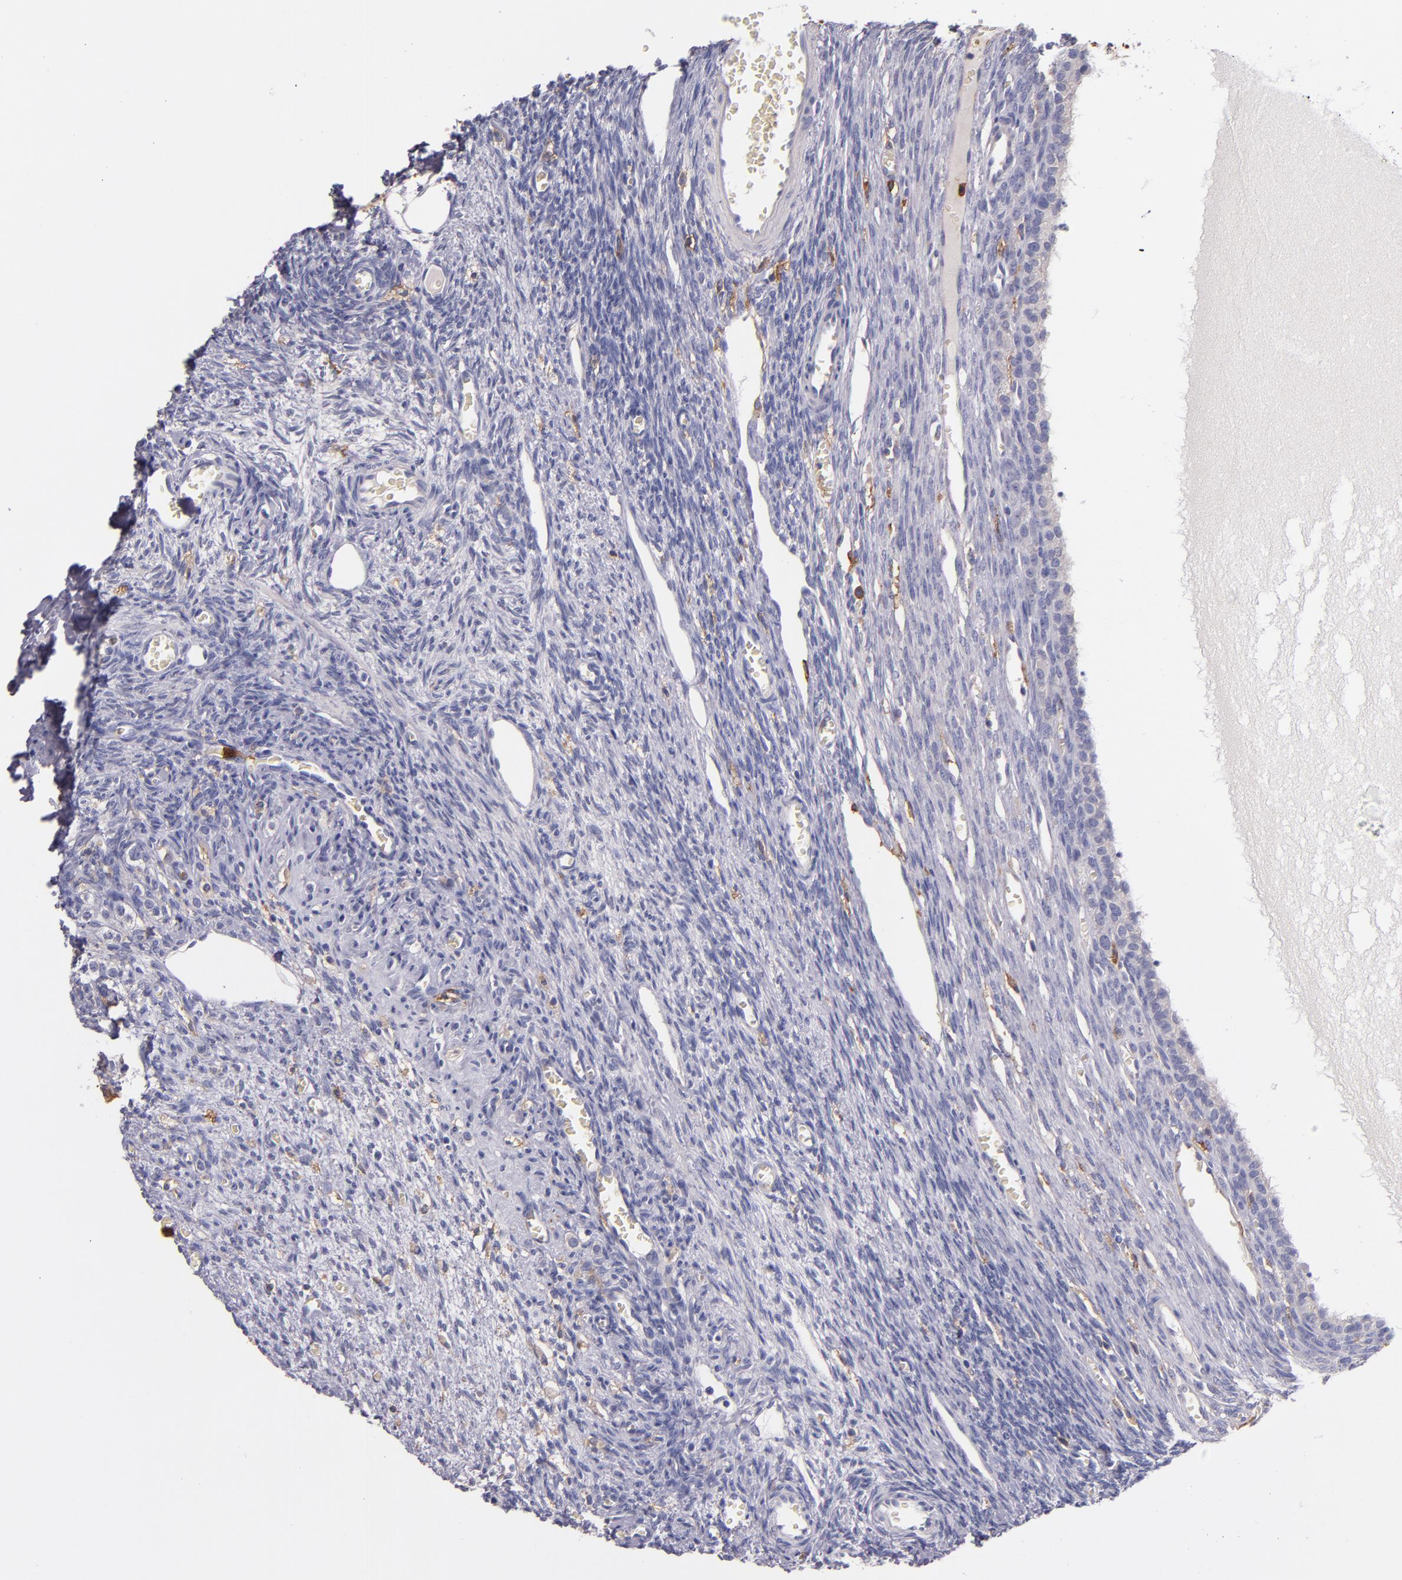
{"staining": {"intensity": "negative", "quantity": "none", "location": "none"}, "tissue": "ovary", "cell_type": "Follicle cells", "image_type": "normal", "snomed": [{"axis": "morphology", "description": "Normal tissue, NOS"}, {"axis": "topography", "description": "Ovary"}], "caption": "High magnification brightfield microscopy of unremarkable ovary stained with DAB (3,3'-diaminobenzidine) (brown) and counterstained with hematoxylin (blue): follicle cells show no significant expression. Nuclei are stained in blue.", "gene": "C5AR1", "patient": {"sex": "female", "age": 27}}